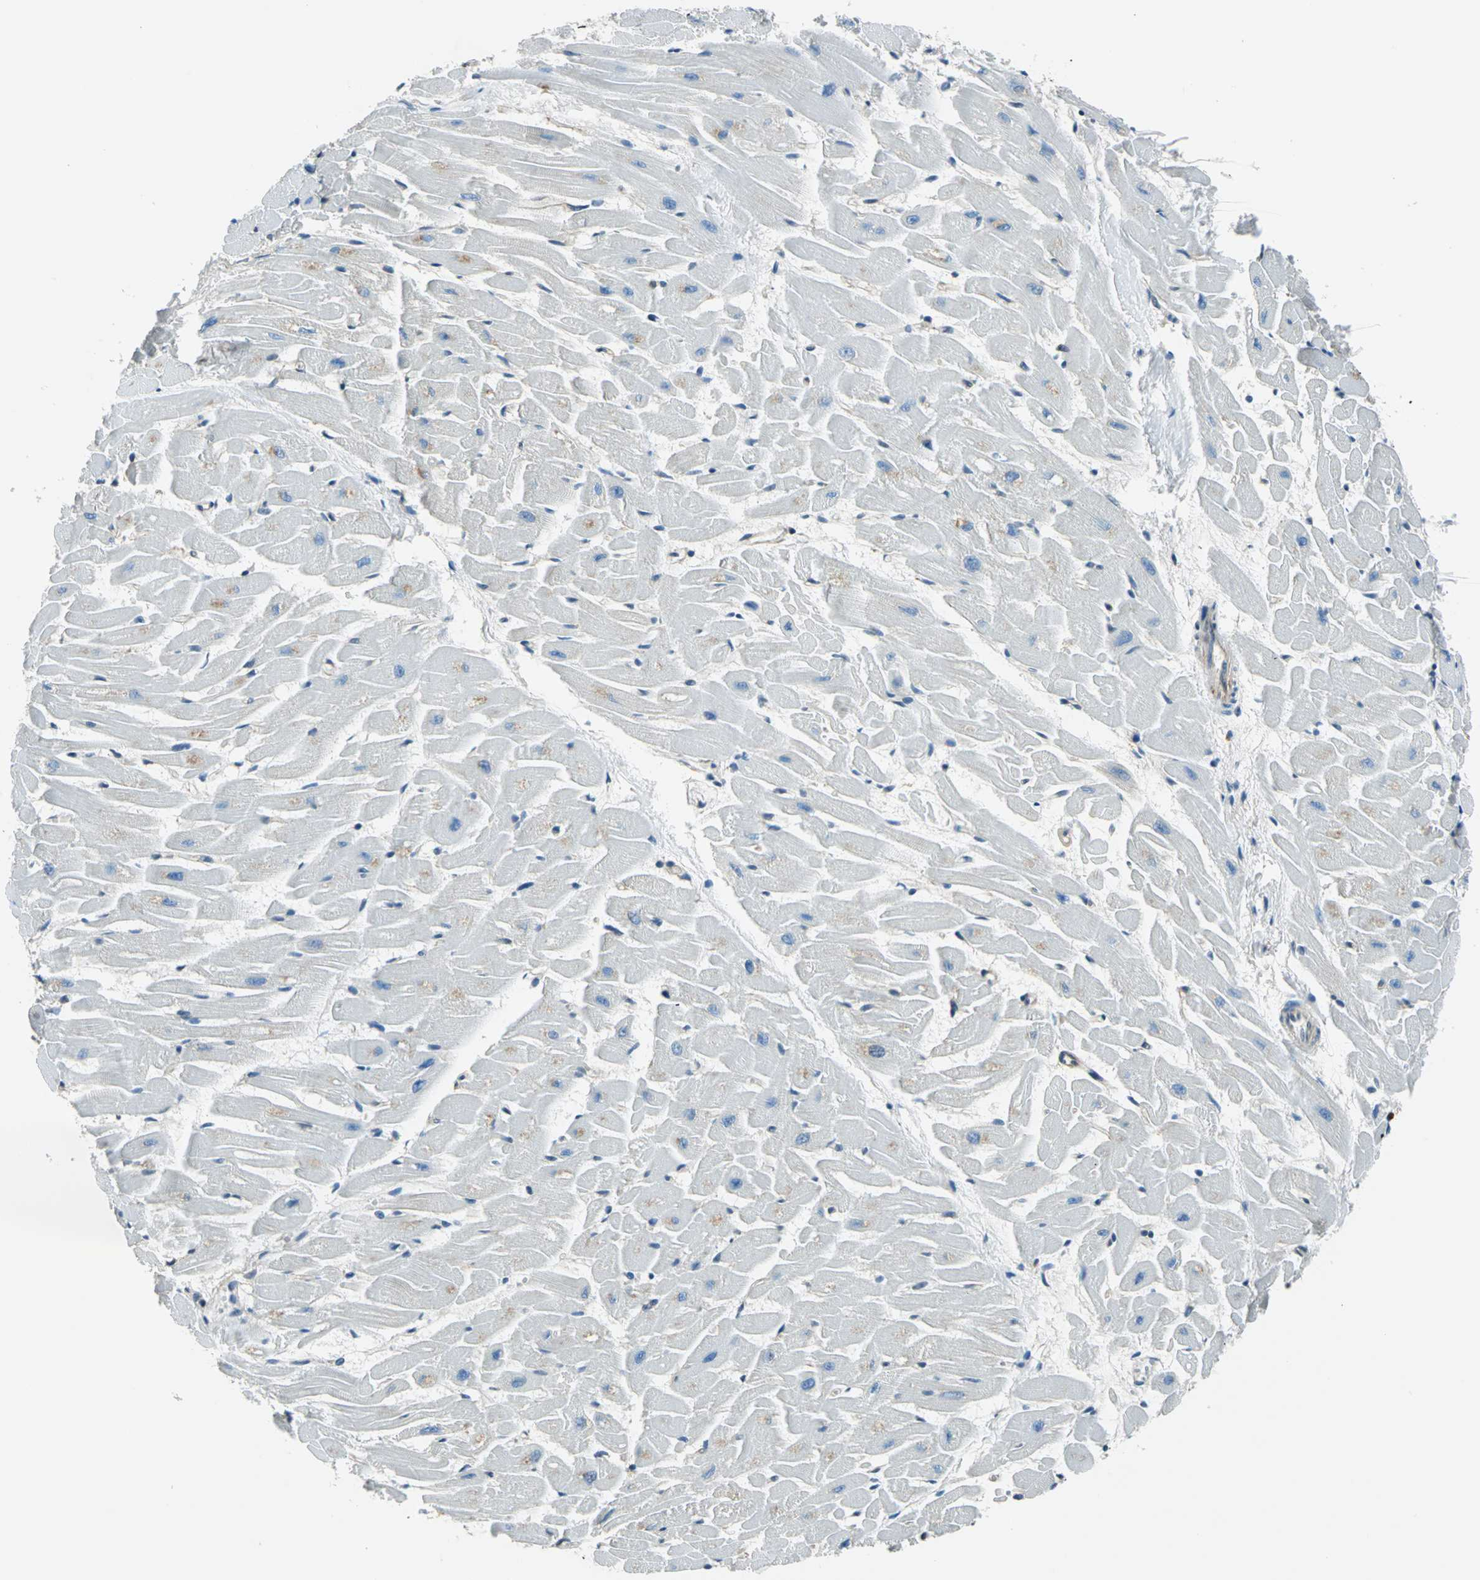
{"staining": {"intensity": "weak", "quantity": "<25%", "location": "cytoplasmic/membranous"}, "tissue": "heart muscle", "cell_type": "Cardiomyocytes", "image_type": "normal", "snomed": [{"axis": "morphology", "description": "Normal tissue, NOS"}, {"axis": "topography", "description": "Heart"}], "caption": "High power microscopy image of an immunohistochemistry (IHC) micrograph of normal heart muscle, revealing no significant staining in cardiomyocytes. (Immunohistochemistry (ihc), brightfield microscopy, high magnification).", "gene": "CDC42EP1", "patient": {"sex": "female", "age": 19}}